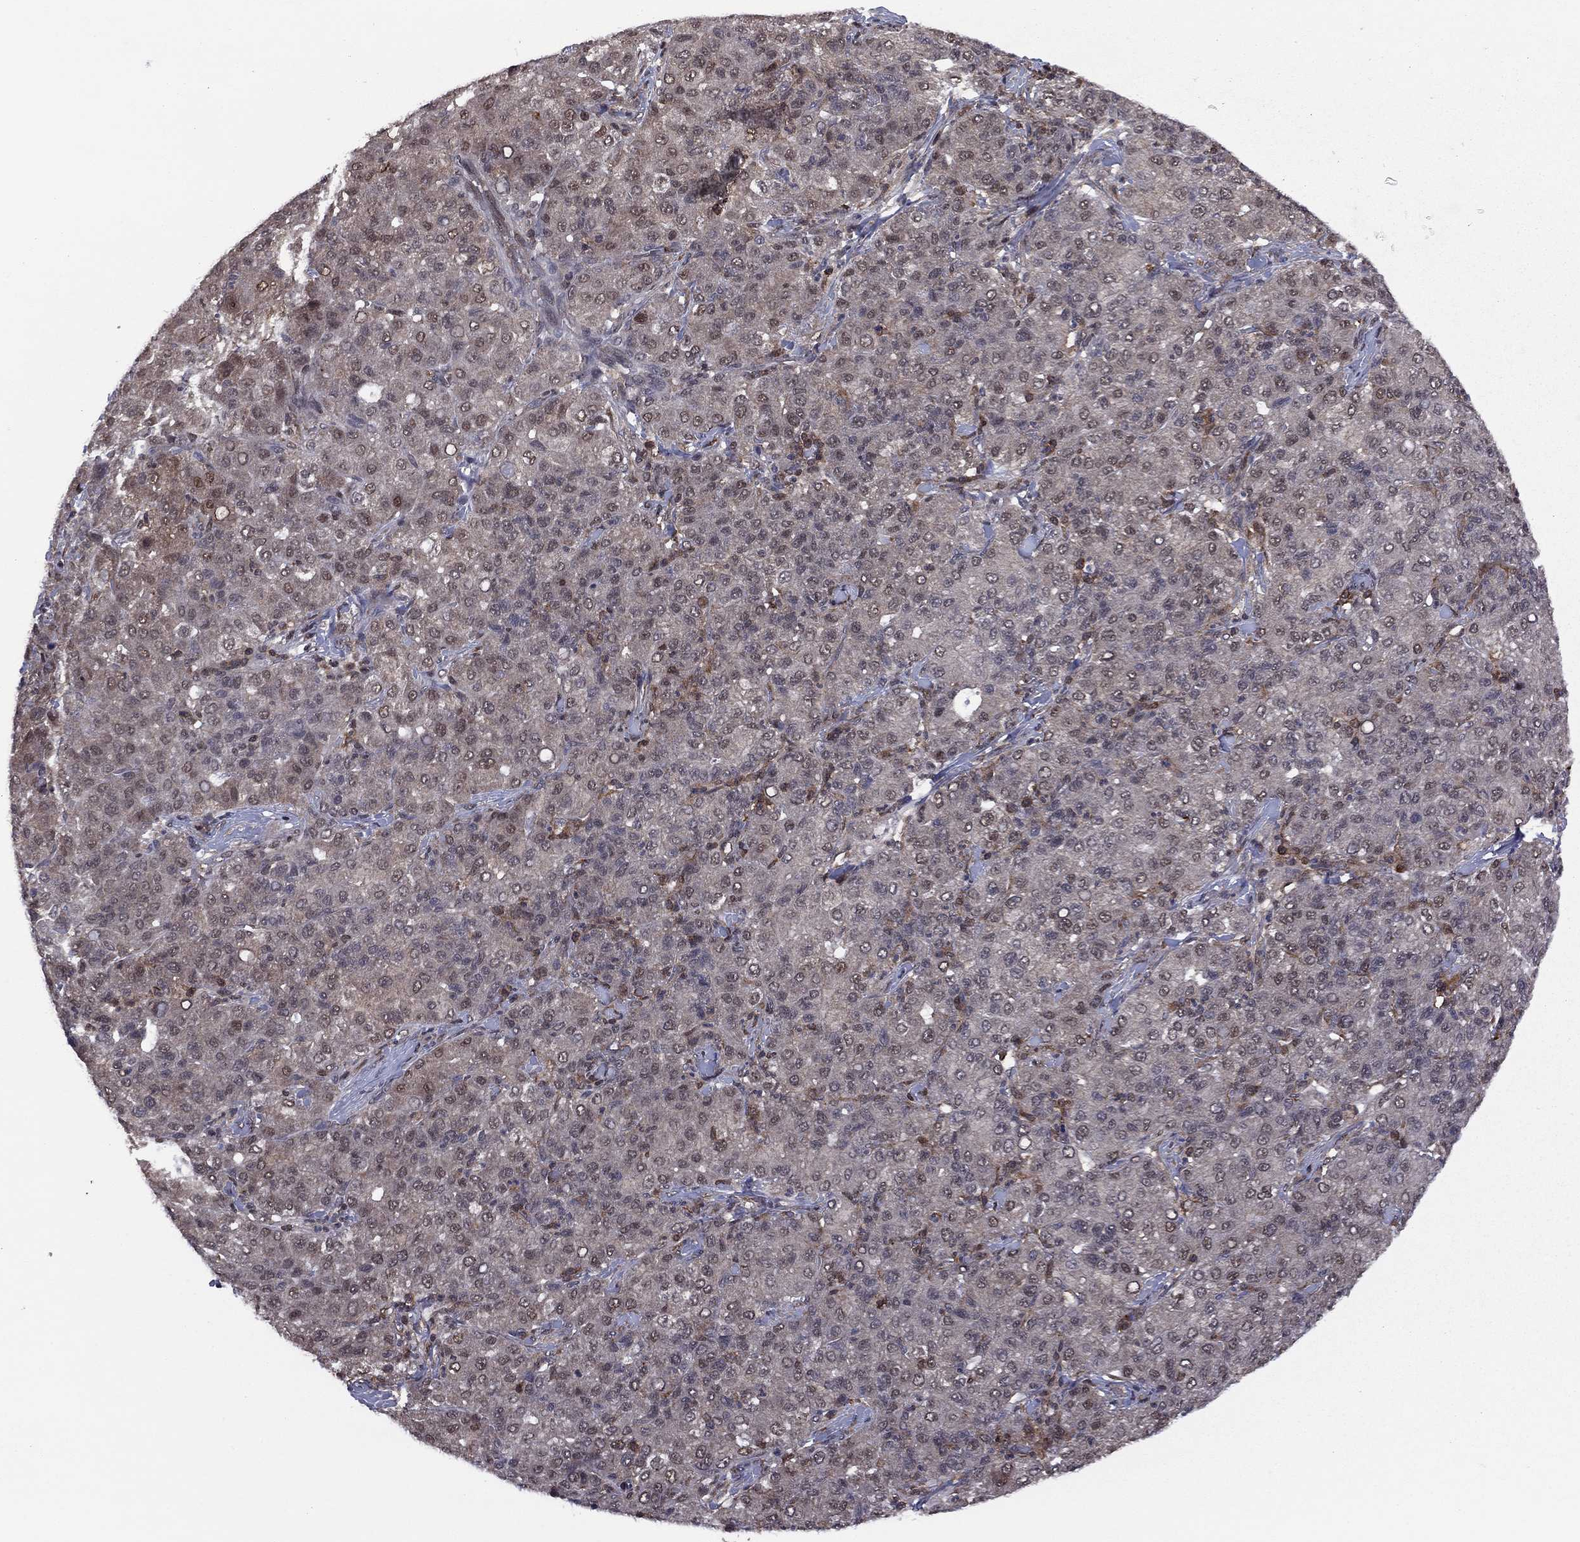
{"staining": {"intensity": "moderate", "quantity": "<25%", "location": "nuclear"}, "tissue": "liver cancer", "cell_type": "Tumor cells", "image_type": "cancer", "snomed": [{"axis": "morphology", "description": "Carcinoma, Hepatocellular, NOS"}, {"axis": "topography", "description": "Liver"}], "caption": "Human liver cancer (hepatocellular carcinoma) stained for a protein (brown) reveals moderate nuclear positive staining in about <25% of tumor cells.", "gene": "PSMD2", "patient": {"sex": "male", "age": 65}}